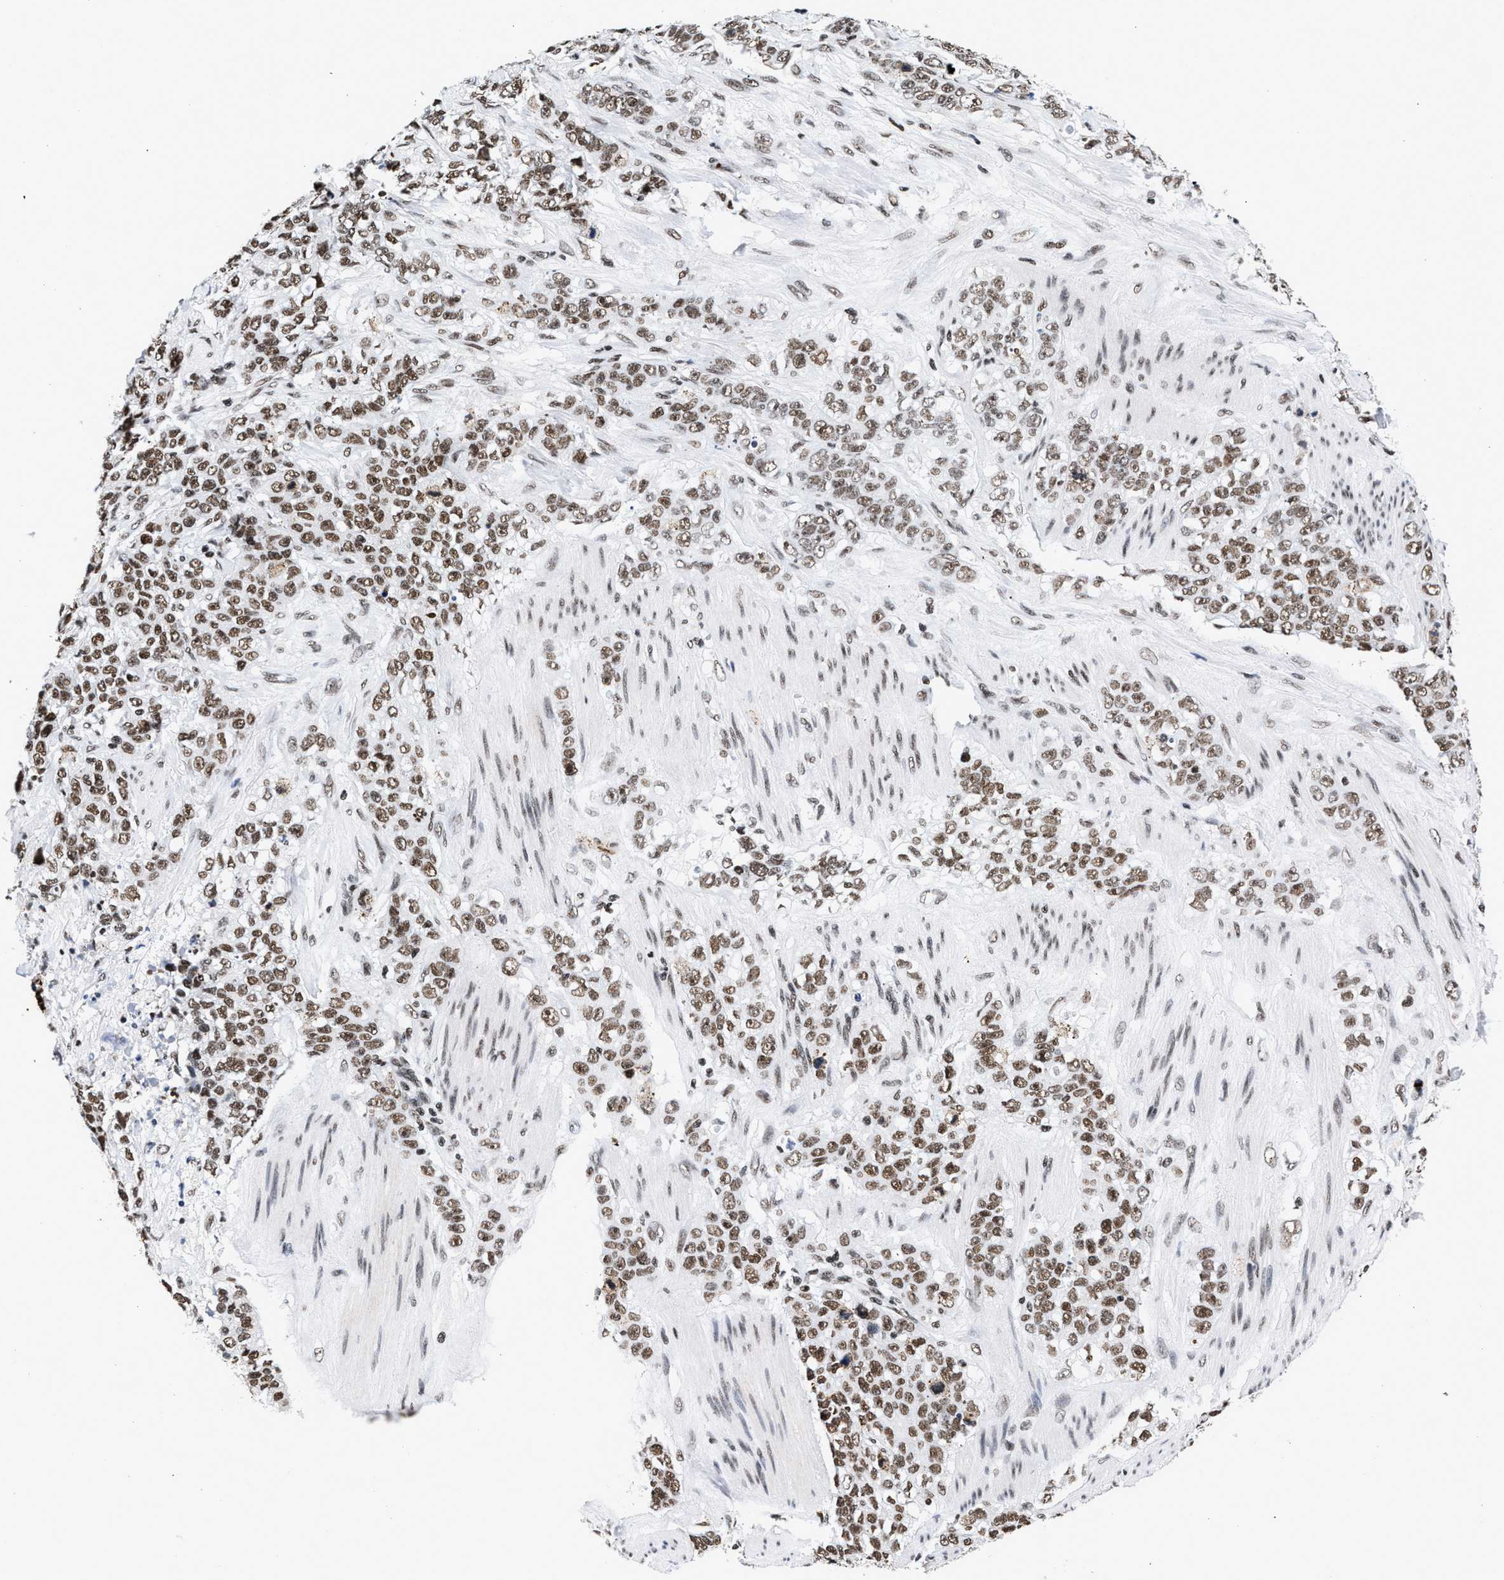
{"staining": {"intensity": "moderate", "quantity": ">75%", "location": "nuclear"}, "tissue": "stomach cancer", "cell_type": "Tumor cells", "image_type": "cancer", "snomed": [{"axis": "morphology", "description": "Adenocarcinoma, NOS"}, {"axis": "topography", "description": "Stomach"}], "caption": "IHC of human stomach cancer reveals medium levels of moderate nuclear positivity in approximately >75% of tumor cells. Using DAB (3,3'-diaminobenzidine) (brown) and hematoxylin (blue) stains, captured at high magnification using brightfield microscopy.", "gene": "RAD21", "patient": {"sex": "male", "age": 48}}